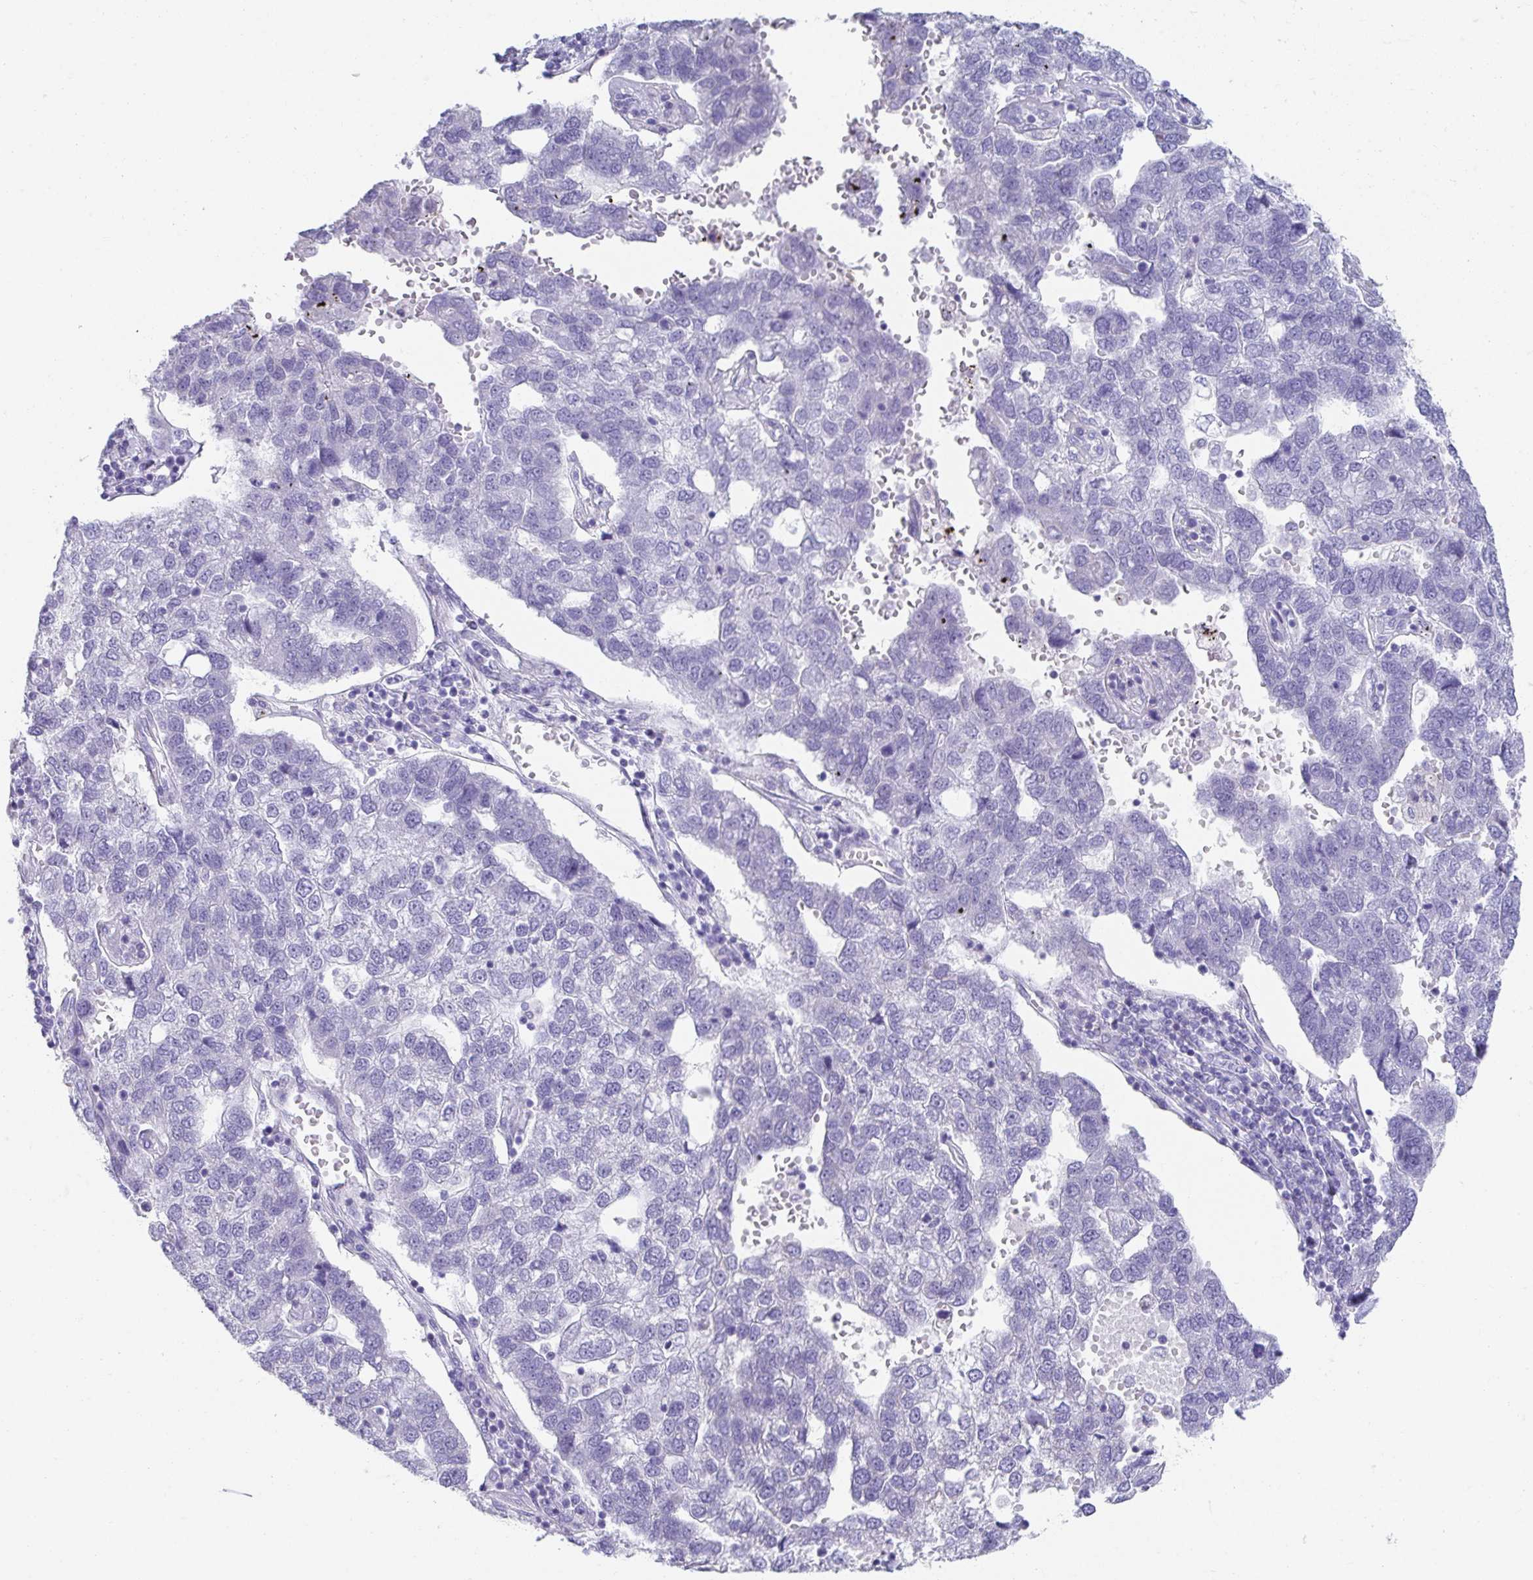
{"staining": {"intensity": "negative", "quantity": "none", "location": "none"}, "tissue": "pancreatic cancer", "cell_type": "Tumor cells", "image_type": "cancer", "snomed": [{"axis": "morphology", "description": "Adenocarcinoma, NOS"}, {"axis": "topography", "description": "Pancreas"}], "caption": "DAB immunohistochemical staining of pancreatic adenocarcinoma displays no significant expression in tumor cells. (Stains: DAB IHC with hematoxylin counter stain, Microscopy: brightfield microscopy at high magnification).", "gene": "CXCR1", "patient": {"sex": "female", "age": 61}}